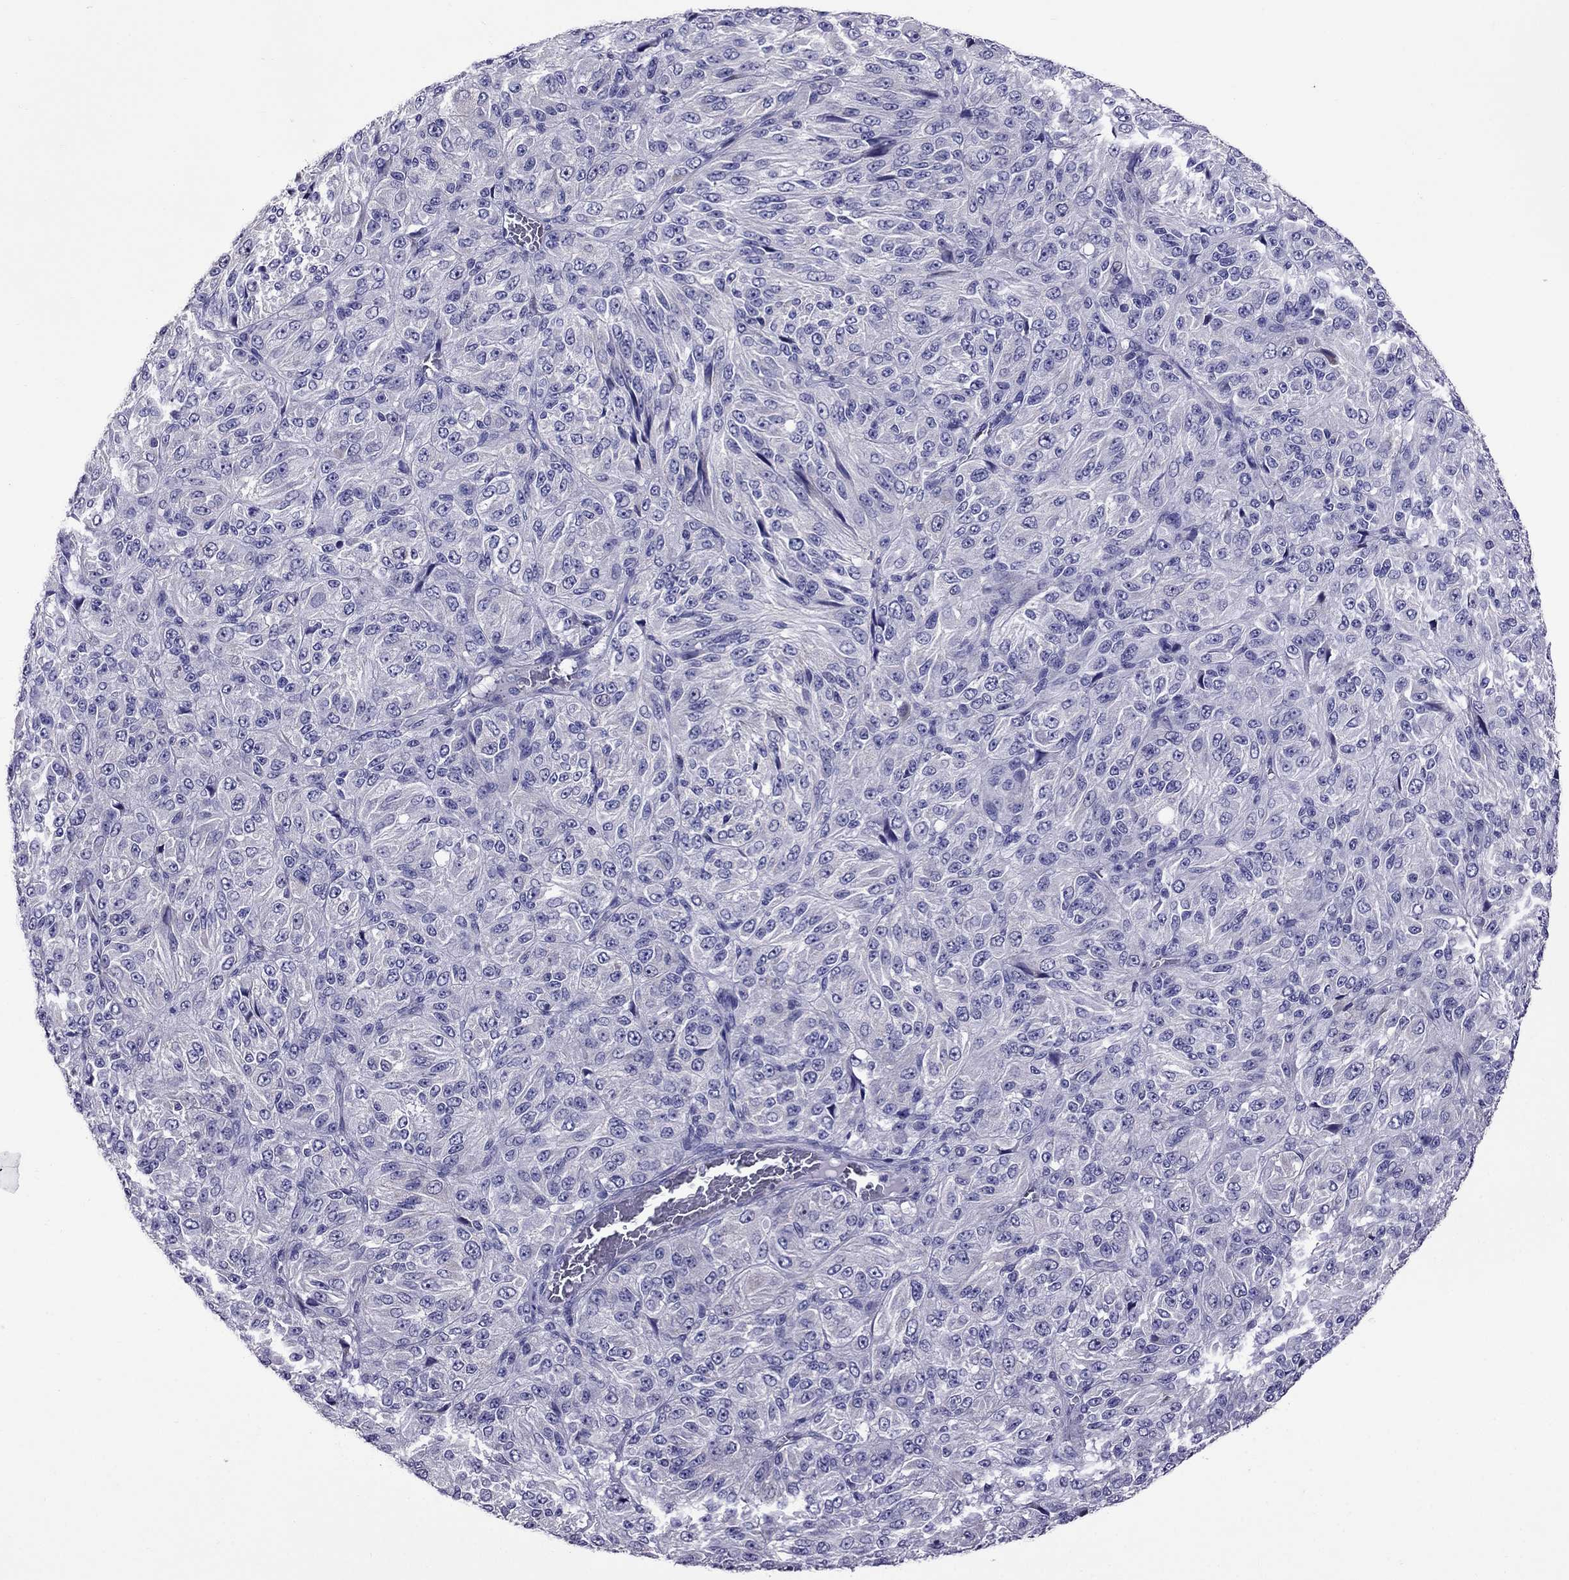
{"staining": {"intensity": "negative", "quantity": "none", "location": "none"}, "tissue": "melanoma", "cell_type": "Tumor cells", "image_type": "cancer", "snomed": [{"axis": "morphology", "description": "Malignant melanoma, Metastatic site"}, {"axis": "topography", "description": "Brain"}], "caption": "Immunohistochemistry (IHC) histopathology image of human melanoma stained for a protein (brown), which shows no expression in tumor cells. (Brightfield microscopy of DAB immunohistochemistry at high magnification).", "gene": "OXCT2", "patient": {"sex": "female", "age": 56}}